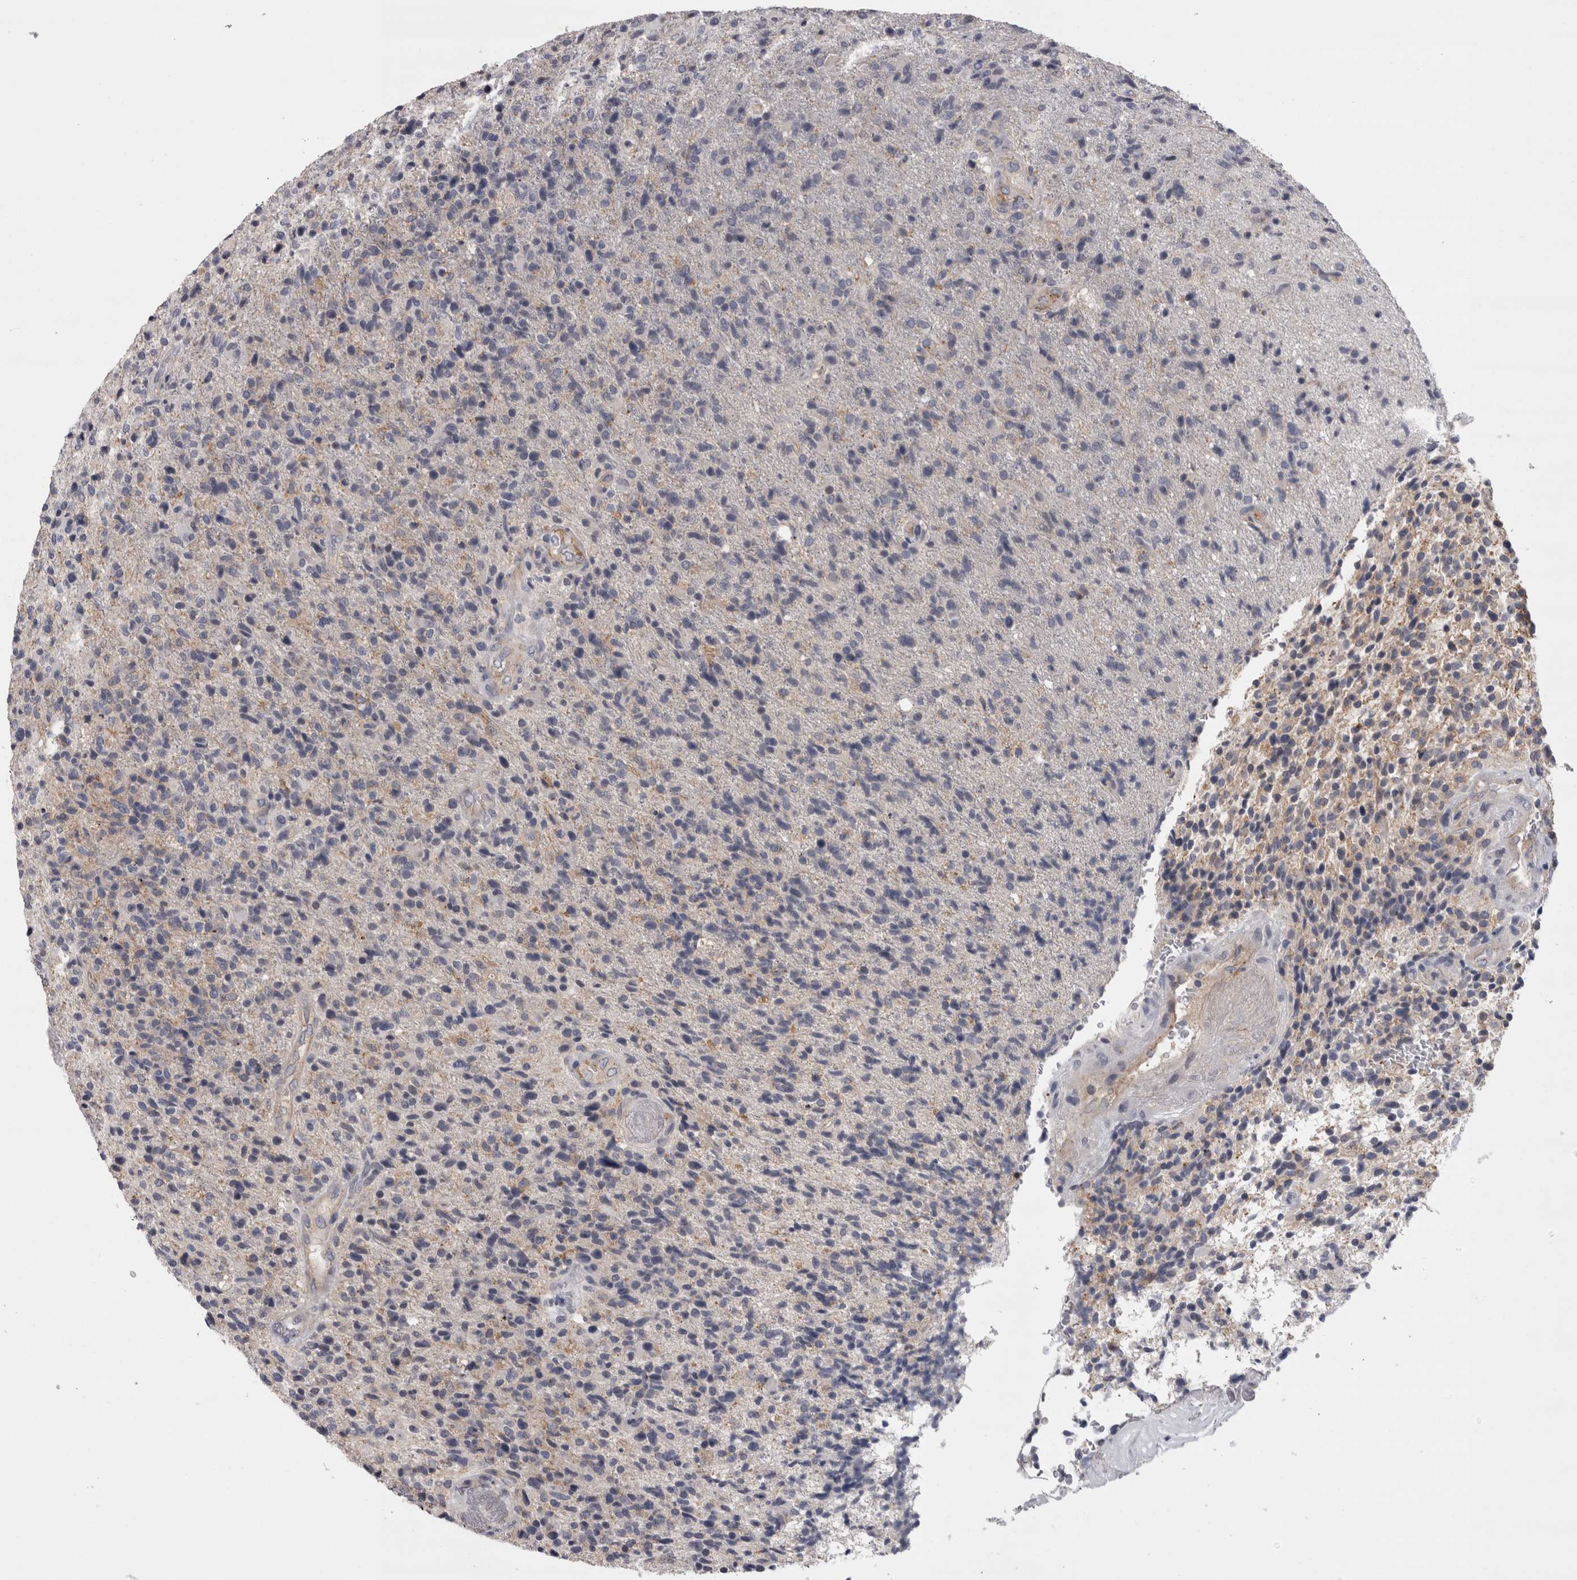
{"staining": {"intensity": "negative", "quantity": "none", "location": "none"}, "tissue": "glioma", "cell_type": "Tumor cells", "image_type": "cancer", "snomed": [{"axis": "morphology", "description": "Glioma, malignant, High grade"}, {"axis": "topography", "description": "Brain"}], "caption": "There is no significant staining in tumor cells of glioma. Brightfield microscopy of immunohistochemistry (IHC) stained with DAB (3,3'-diaminobenzidine) (brown) and hematoxylin (blue), captured at high magnification.", "gene": "LYZL6", "patient": {"sex": "male", "age": 72}}